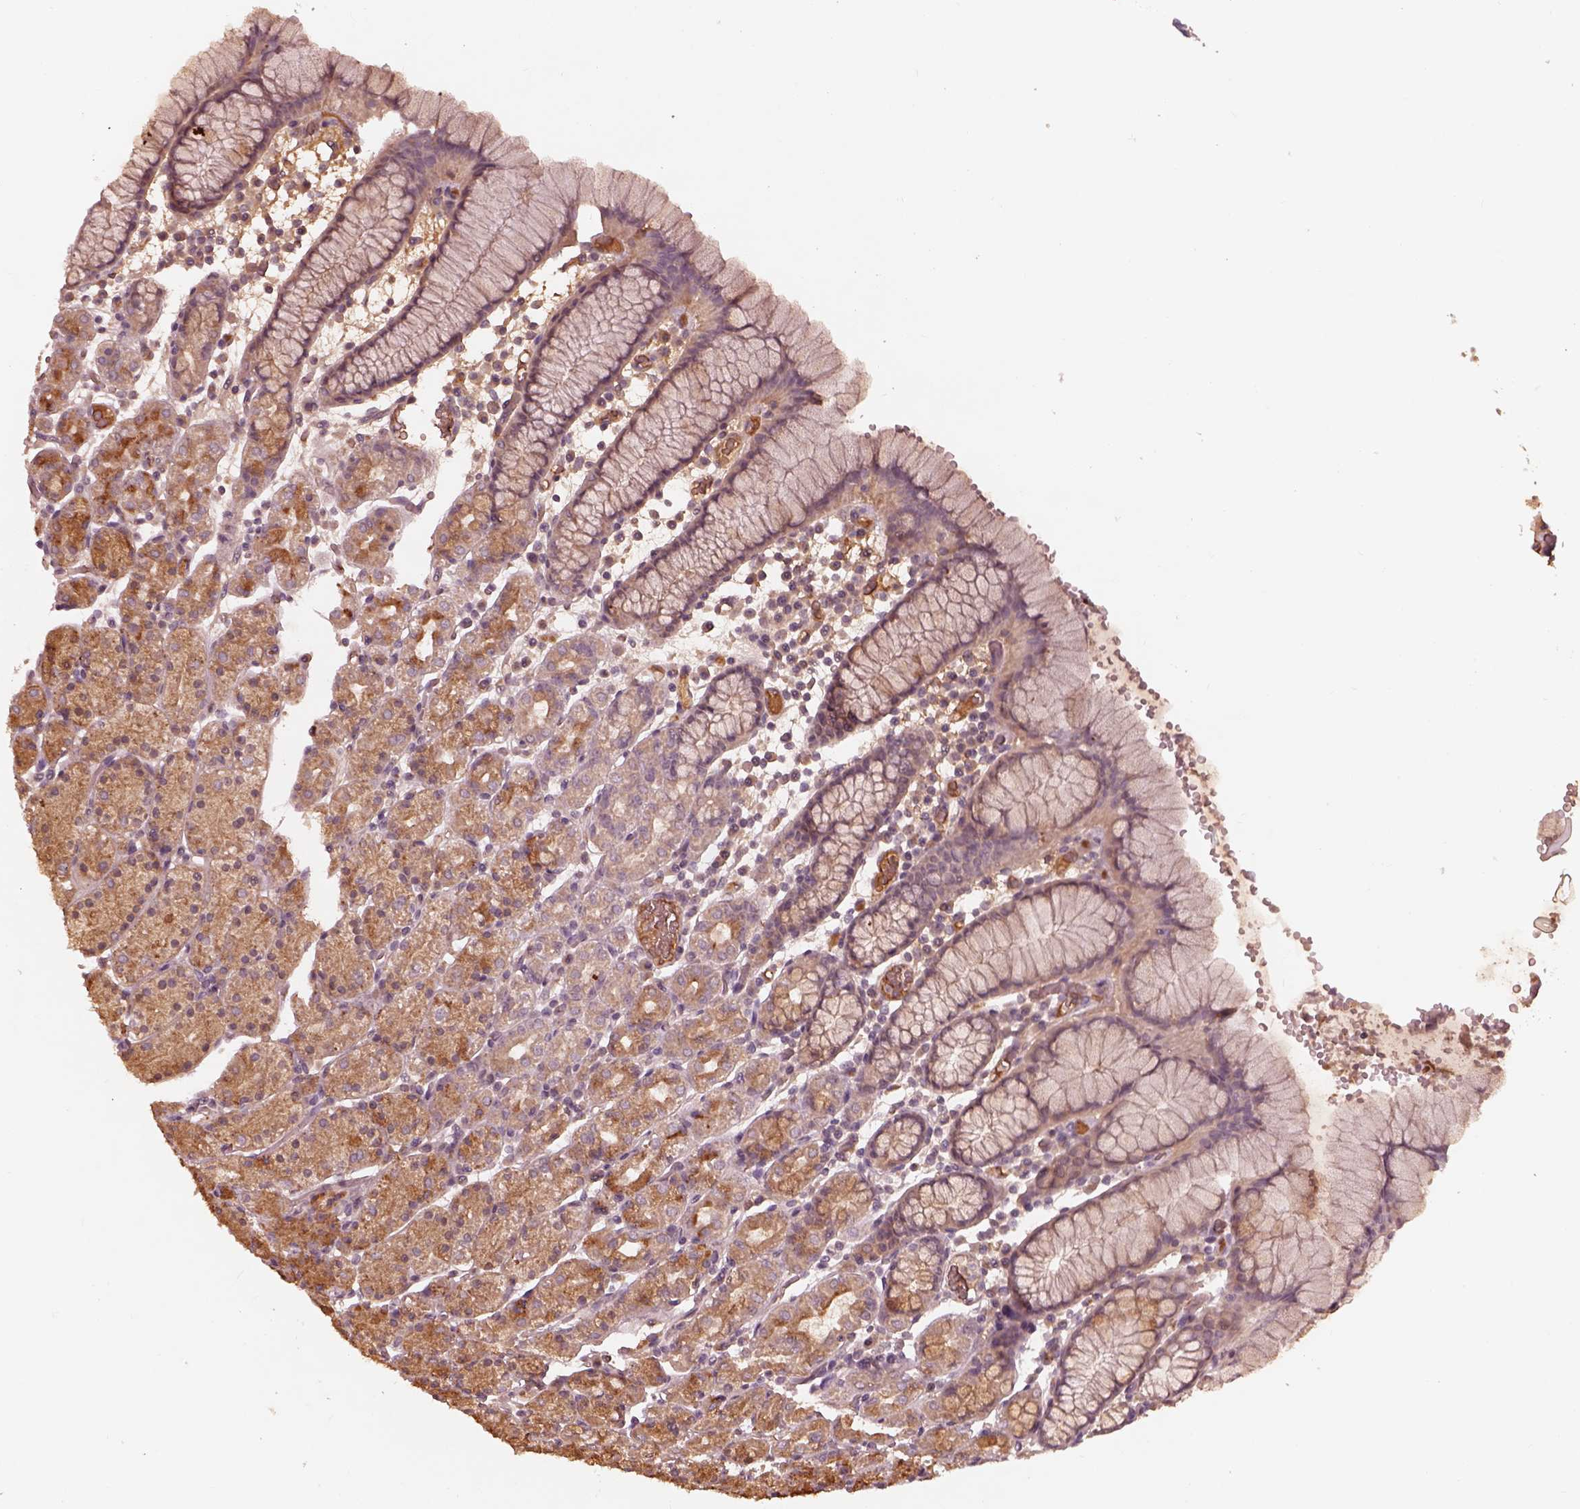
{"staining": {"intensity": "weak", "quantity": "25%-75%", "location": "cytoplasmic/membranous"}, "tissue": "stomach", "cell_type": "Glandular cells", "image_type": "normal", "snomed": [{"axis": "morphology", "description": "Normal tissue, NOS"}, {"axis": "topography", "description": "Stomach, upper"}, {"axis": "topography", "description": "Stomach"}], "caption": "IHC of normal human stomach exhibits low levels of weak cytoplasmic/membranous positivity in about 25%-75% of glandular cells.", "gene": "TF", "patient": {"sex": "male", "age": 62}}